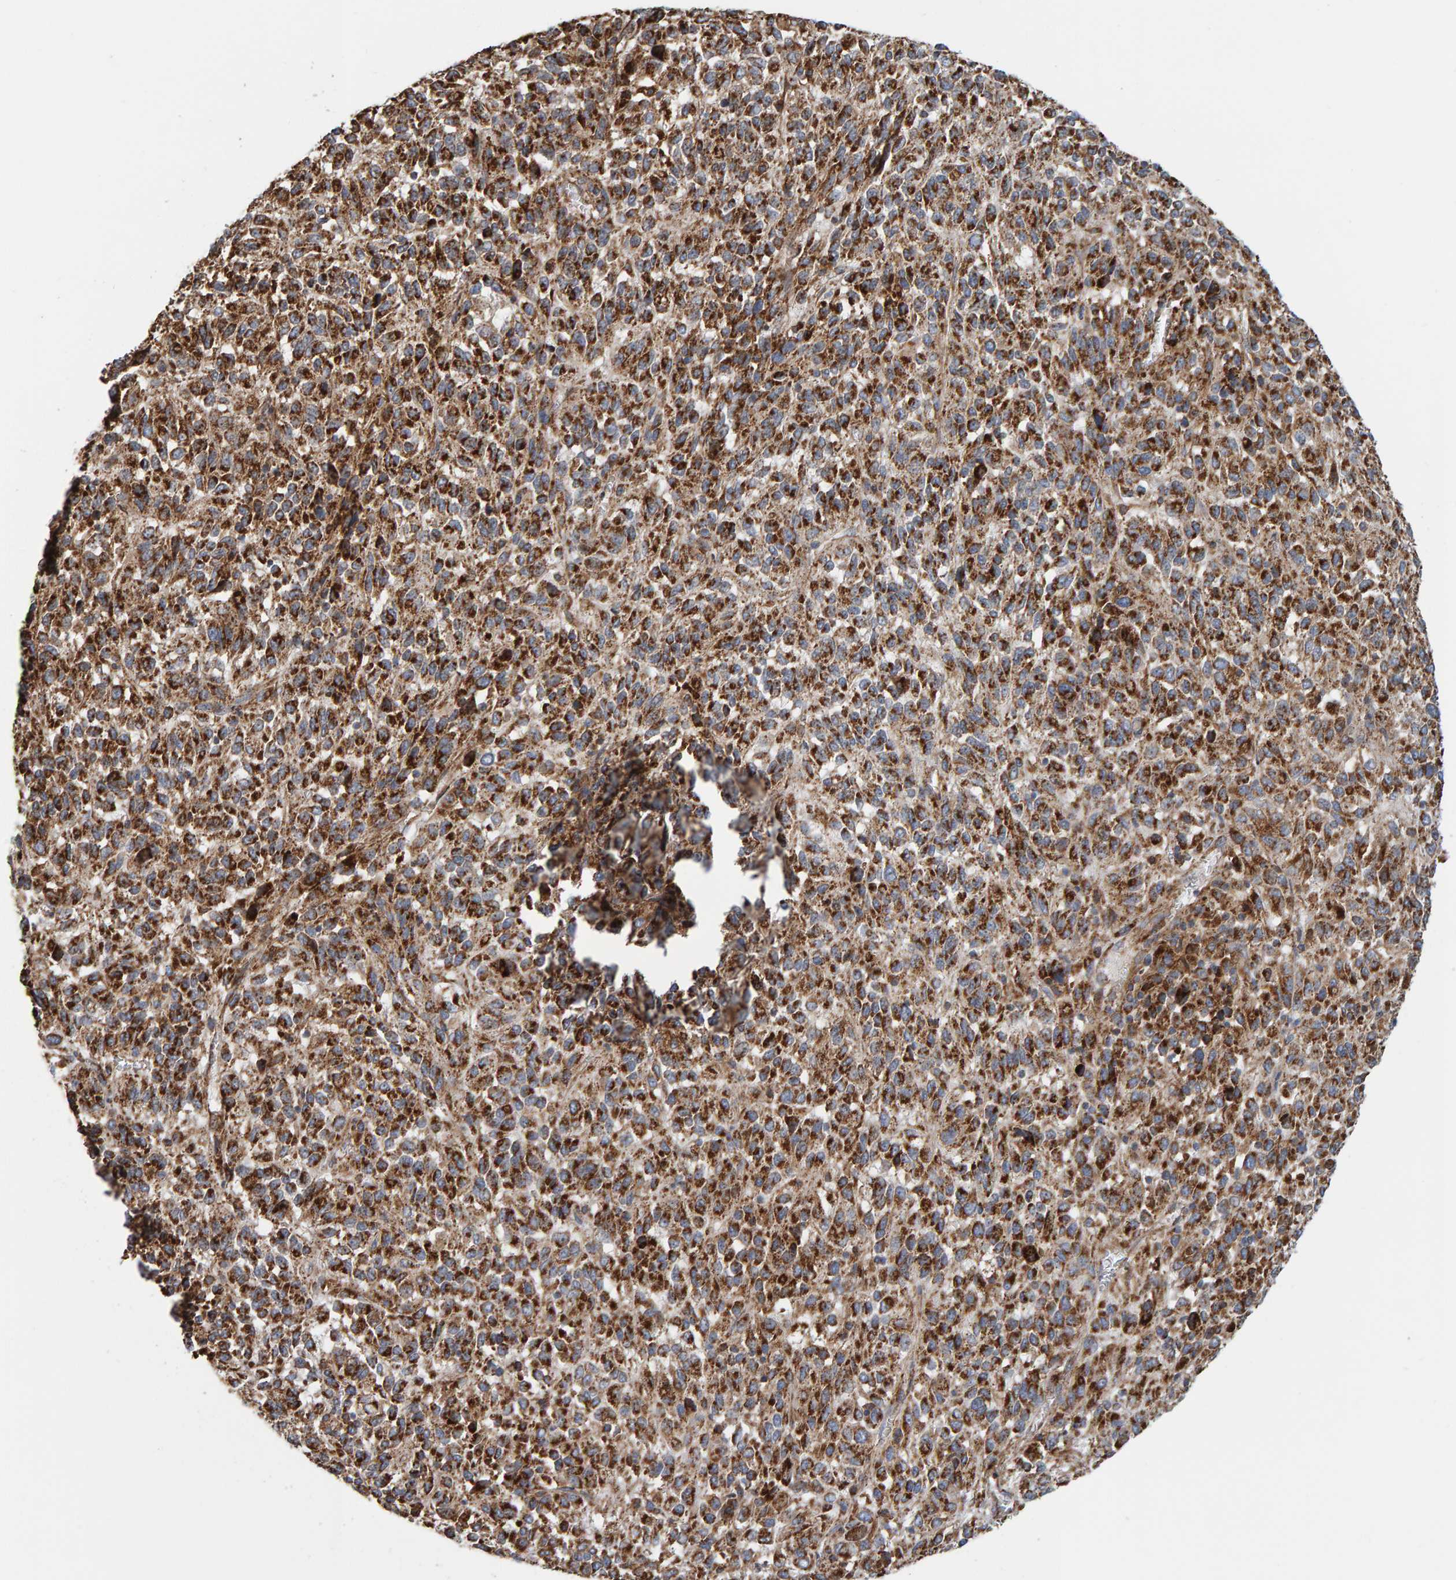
{"staining": {"intensity": "strong", "quantity": ">75%", "location": "cytoplasmic/membranous"}, "tissue": "melanoma", "cell_type": "Tumor cells", "image_type": "cancer", "snomed": [{"axis": "morphology", "description": "Malignant melanoma, Metastatic site"}, {"axis": "topography", "description": "Lung"}], "caption": "Strong cytoplasmic/membranous staining for a protein is seen in approximately >75% of tumor cells of melanoma using IHC.", "gene": "MRPL45", "patient": {"sex": "male", "age": 64}}